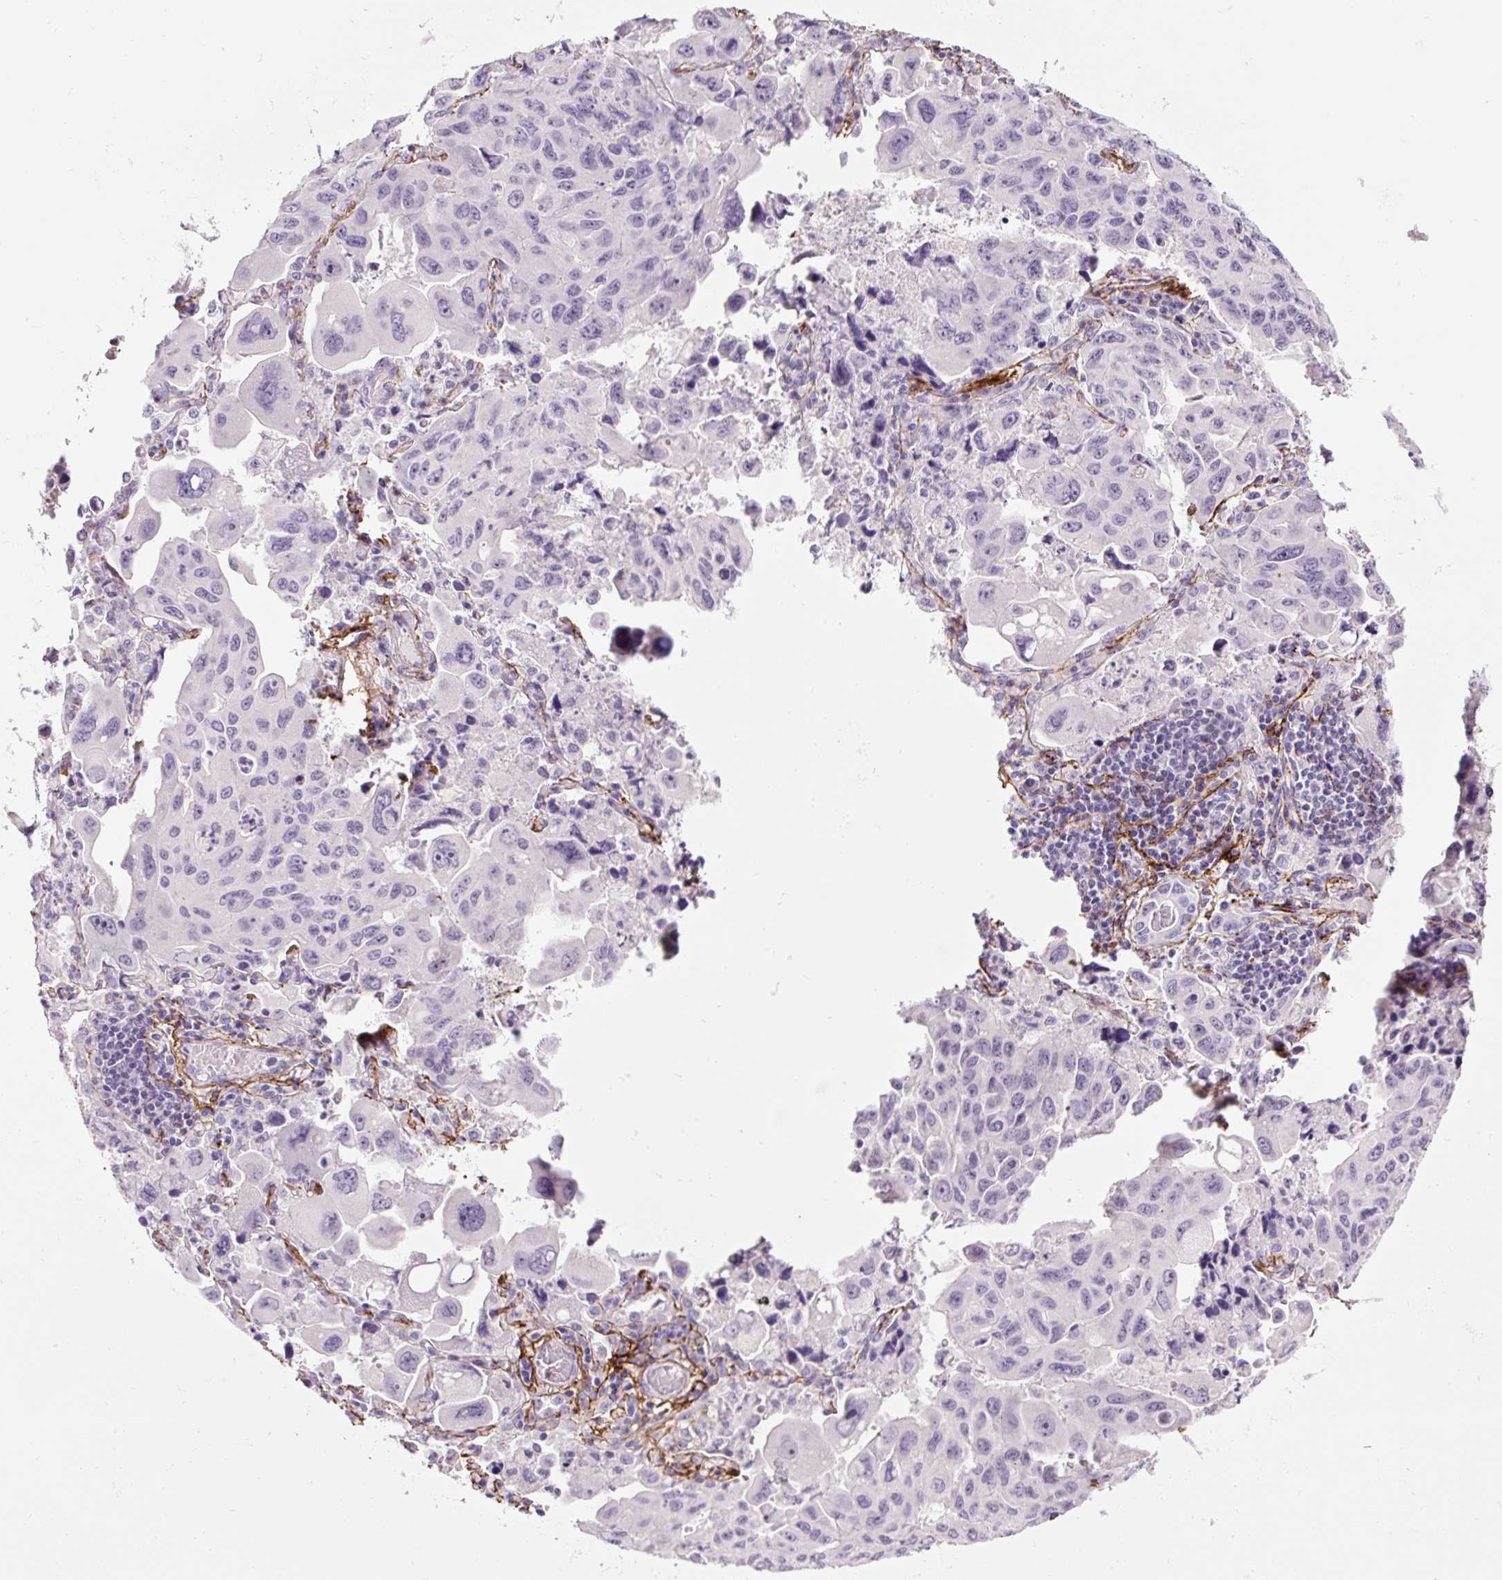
{"staining": {"intensity": "negative", "quantity": "none", "location": "none"}, "tissue": "lung cancer", "cell_type": "Tumor cells", "image_type": "cancer", "snomed": [{"axis": "morphology", "description": "Adenocarcinoma, NOS"}, {"axis": "topography", "description": "Lung"}], "caption": "Immunohistochemistry image of lung cancer (adenocarcinoma) stained for a protein (brown), which reveals no staining in tumor cells.", "gene": "FBN1", "patient": {"sex": "male", "age": 64}}